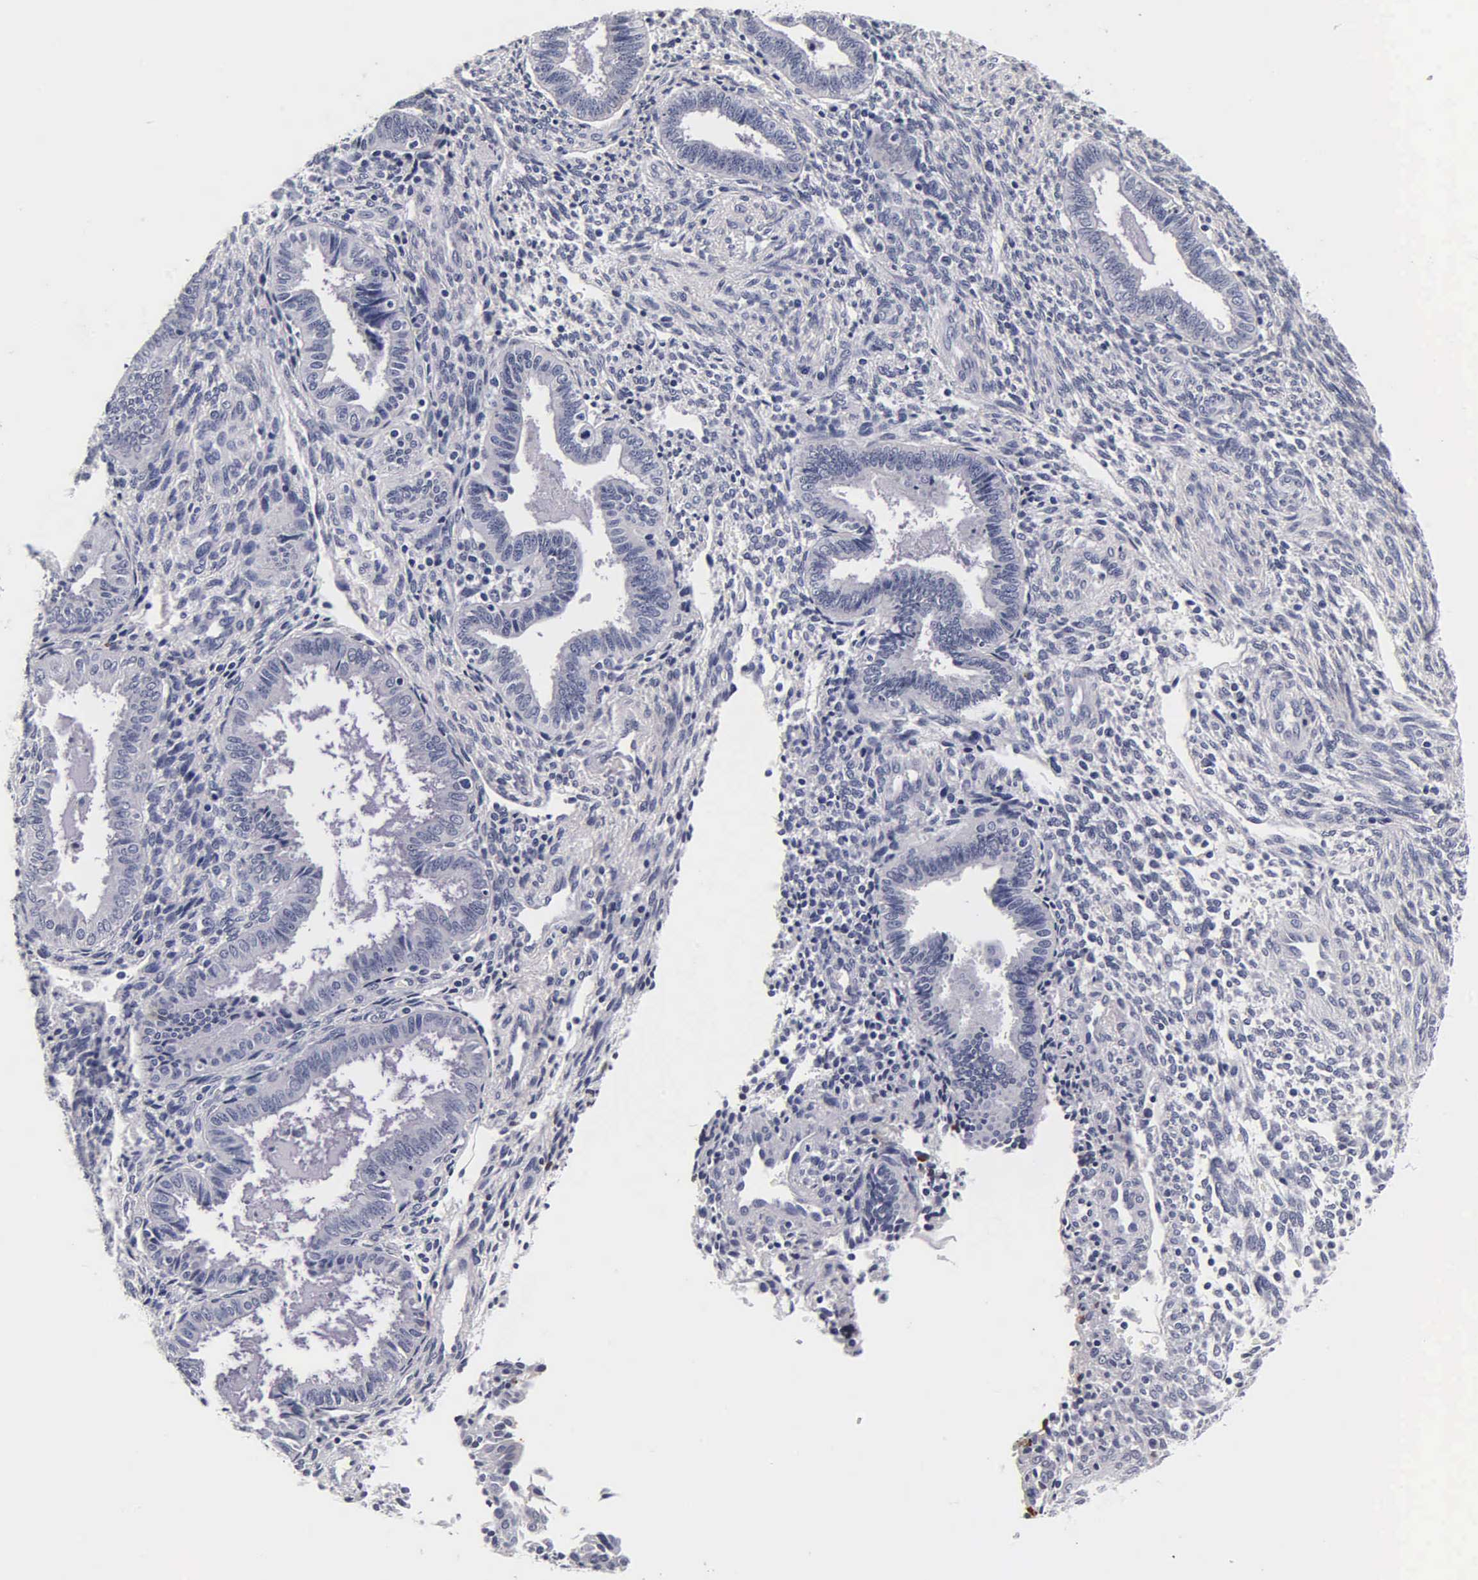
{"staining": {"intensity": "negative", "quantity": "none", "location": "none"}, "tissue": "endometrium", "cell_type": "Cells in endometrial stroma", "image_type": "normal", "snomed": [{"axis": "morphology", "description": "Normal tissue, NOS"}, {"axis": "topography", "description": "Endometrium"}], "caption": "A high-resolution histopathology image shows immunohistochemistry (IHC) staining of benign endometrium, which shows no significant staining in cells in endometrial stroma.", "gene": "ACP3", "patient": {"sex": "female", "age": 36}}